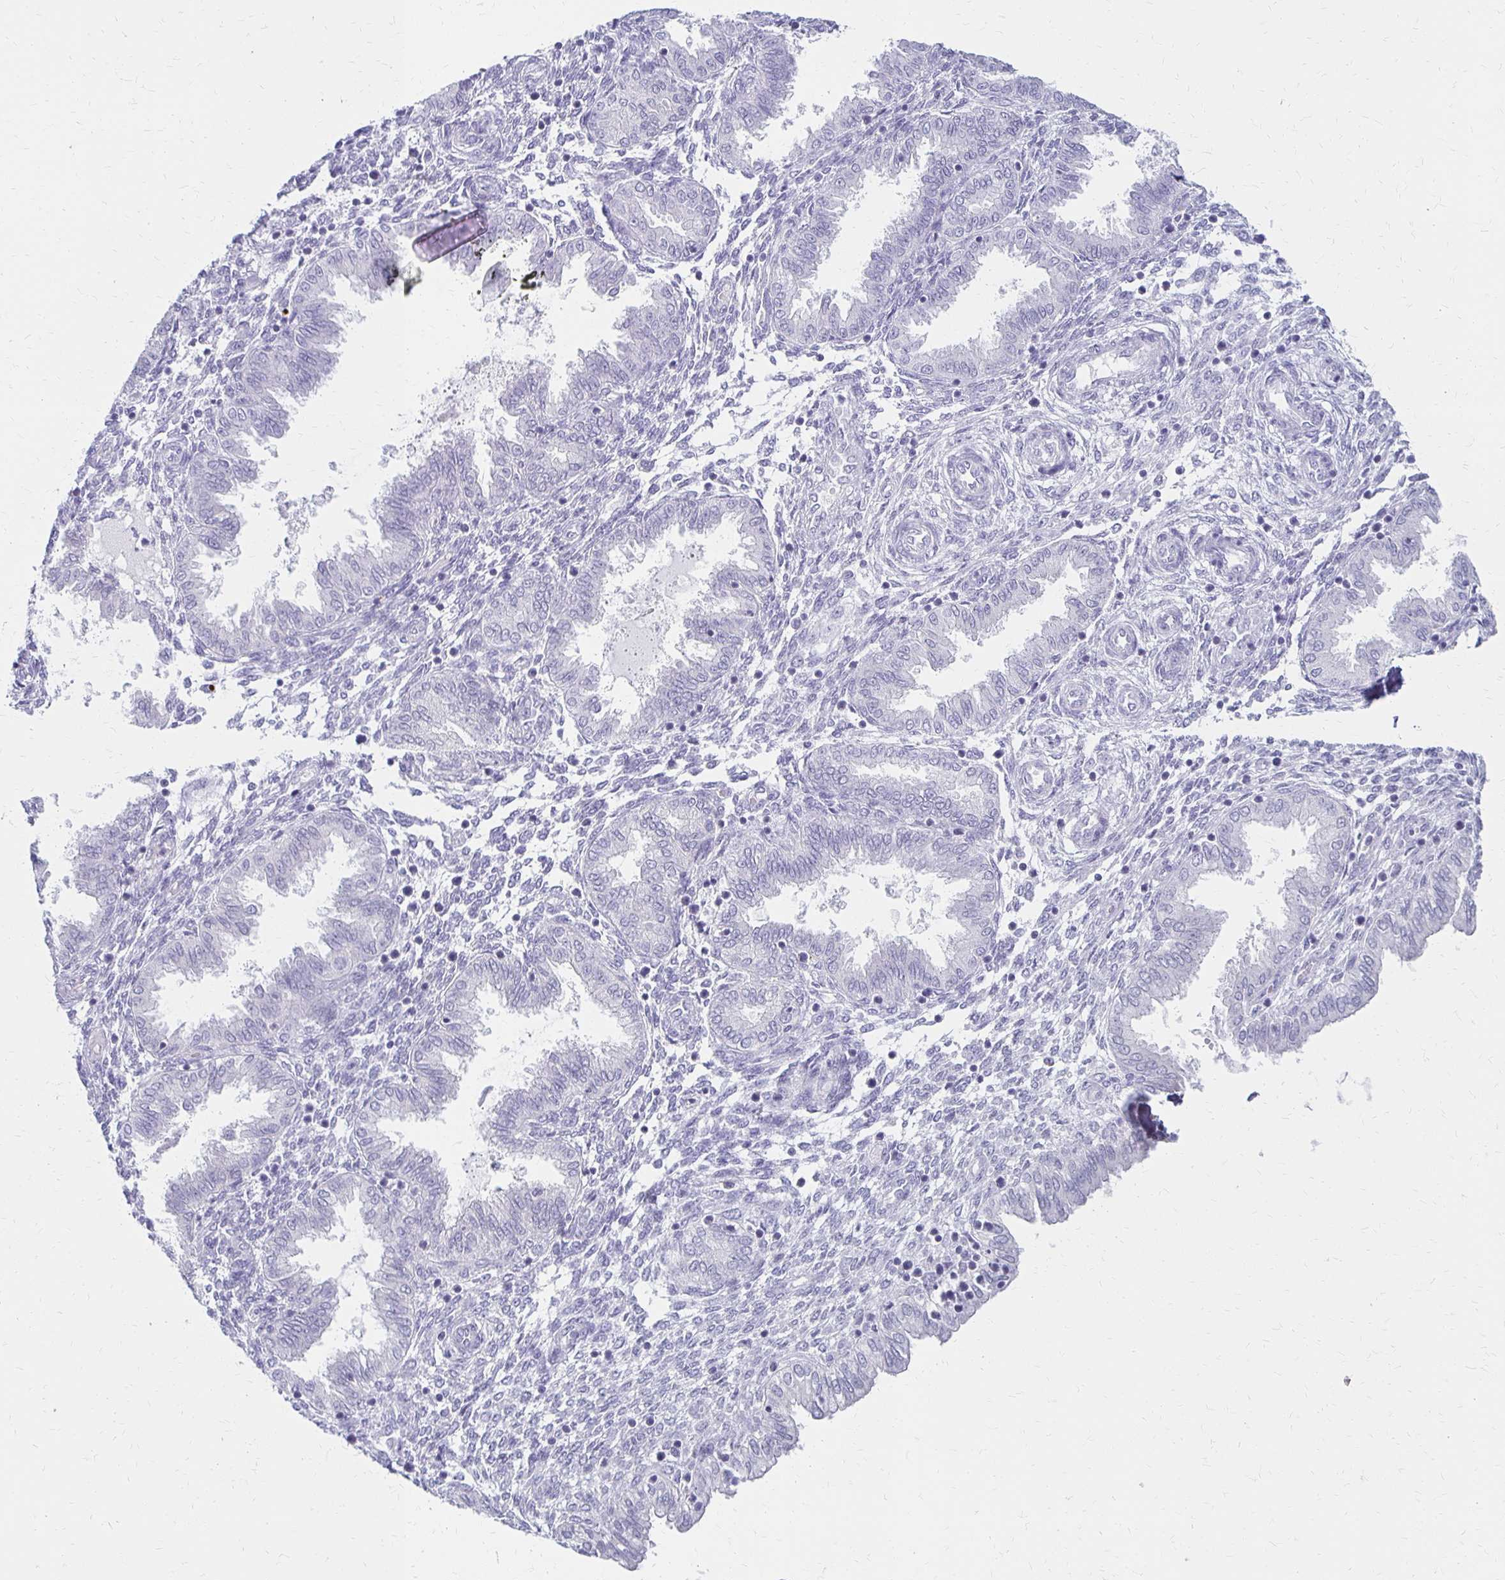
{"staining": {"intensity": "negative", "quantity": "none", "location": "none"}, "tissue": "endometrium", "cell_type": "Cells in endometrial stroma", "image_type": "normal", "snomed": [{"axis": "morphology", "description": "Normal tissue, NOS"}, {"axis": "topography", "description": "Endometrium"}], "caption": "Immunohistochemistry (IHC) image of unremarkable human endometrium stained for a protein (brown), which reveals no staining in cells in endometrial stroma.", "gene": "IVL", "patient": {"sex": "female", "age": 33}}